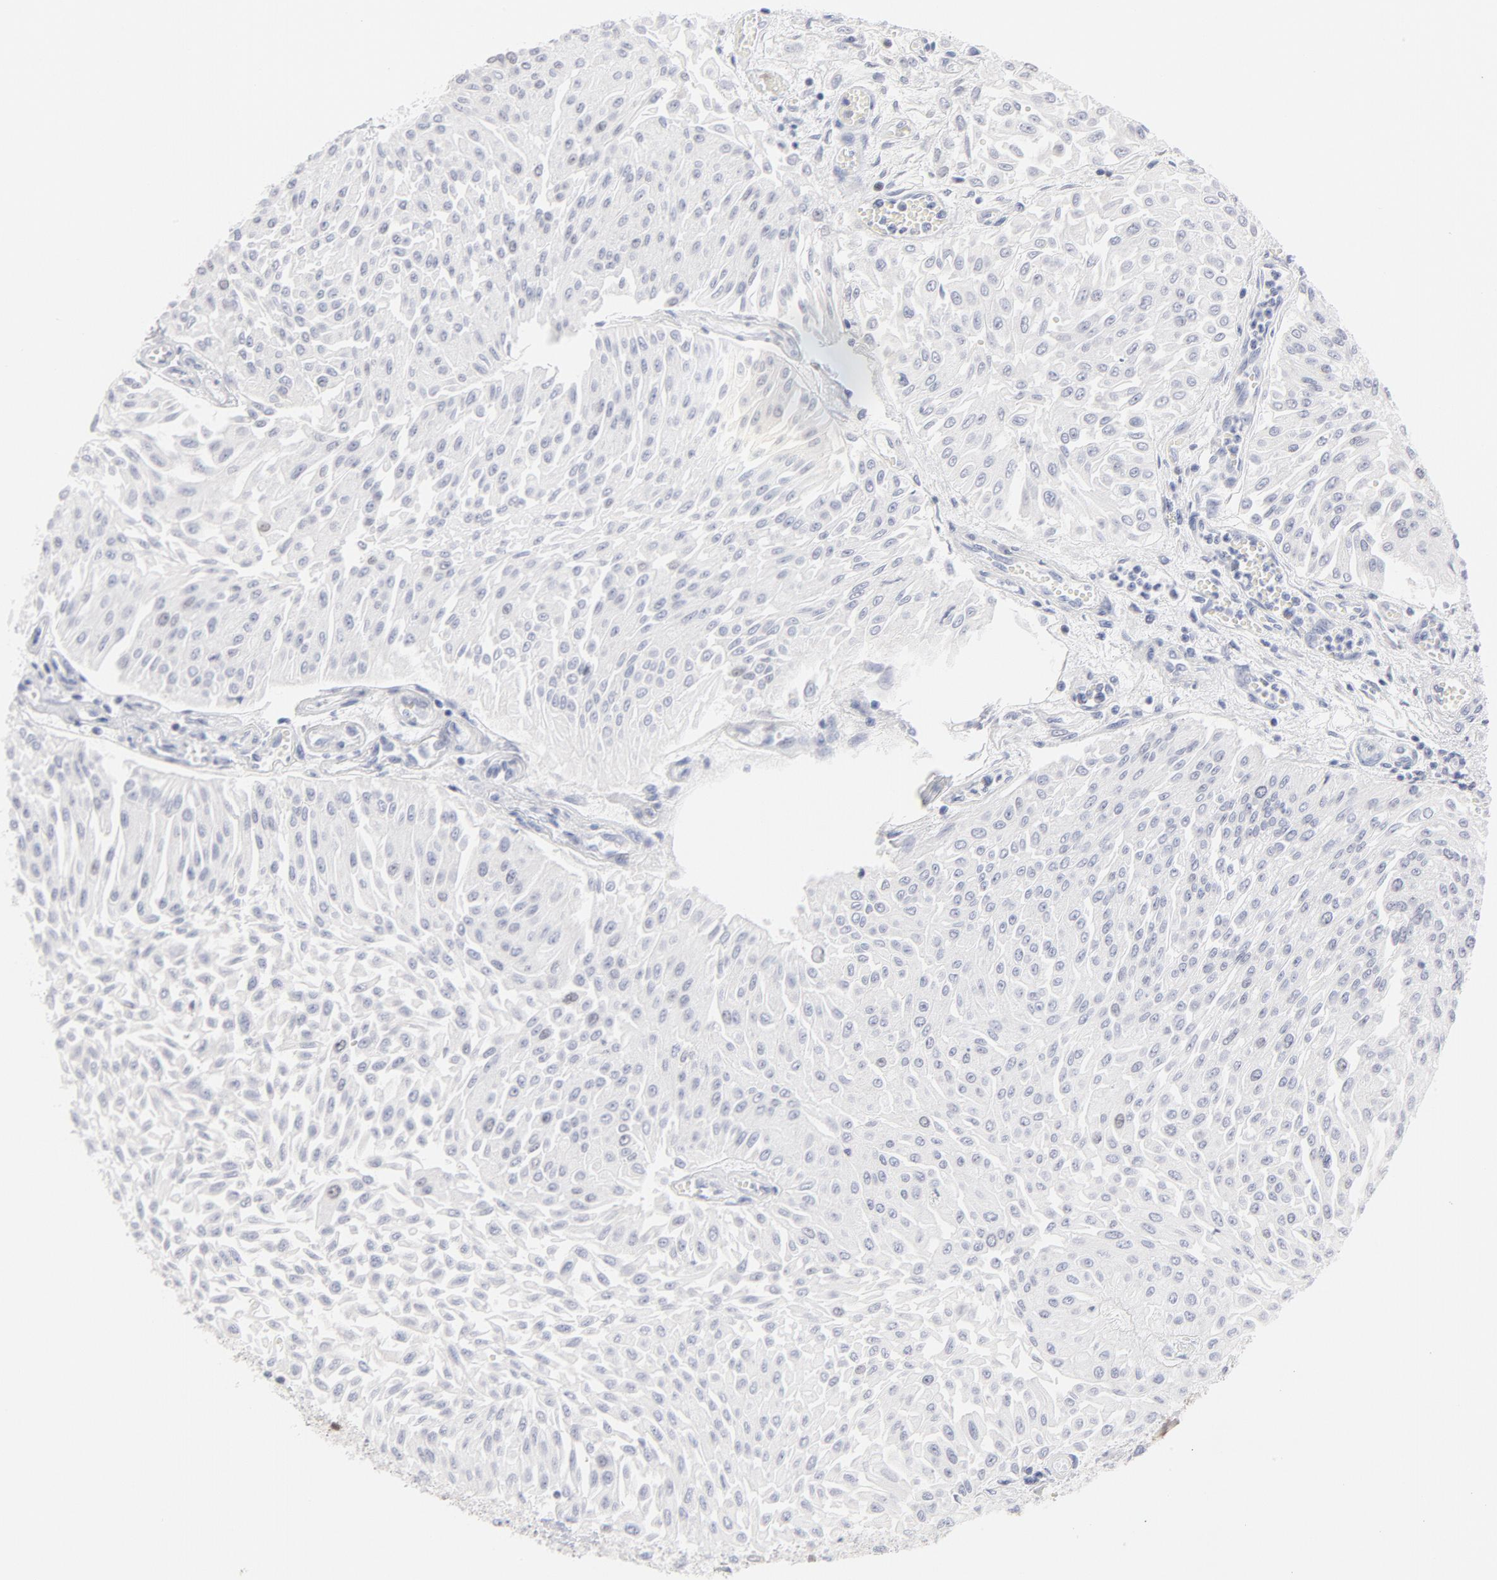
{"staining": {"intensity": "negative", "quantity": "none", "location": "none"}, "tissue": "urothelial cancer", "cell_type": "Tumor cells", "image_type": "cancer", "snomed": [{"axis": "morphology", "description": "Urothelial carcinoma, Low grade"}, {"axis": "topography", "description": "Urinary bladder"}], "caption": "IHC of urothelial cancer reveals no positivity in tumor cells.", "gene": "MCM7", "patient": {"sex": "male", "age": 86}}